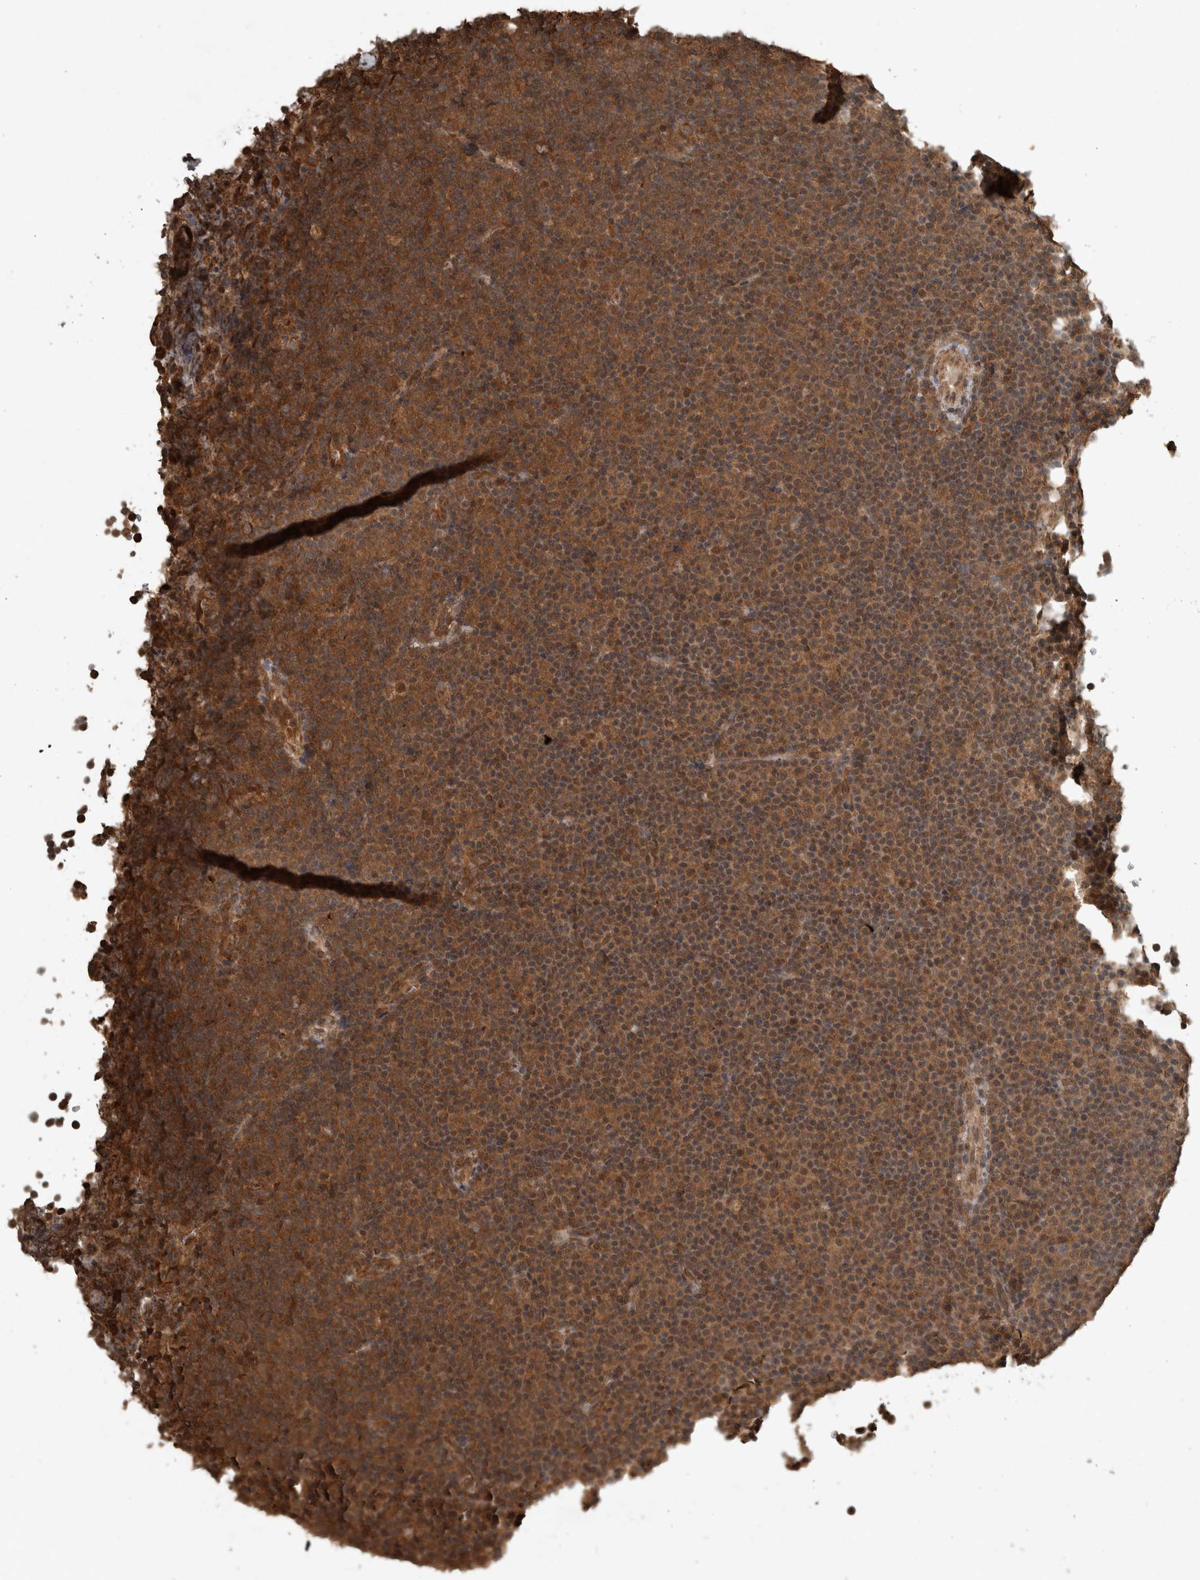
{"staining": {"intensity": "moderate", "quantity": ">75%", "location": "cytoplasmic/membranous,nuclear"}, "tissue": "lymphoma", "cell_type": "Tumor cells", "image_type": "cancer", "snomed": [{"axis": "morphology", "description": "Malignant lymphoma, non-Hodgkin's type, Low grade"}, {"axis": "topography", "description": "Lymph node"}], "caption": "The photomicrograph demonstrates immunohistochemical staining of lymphoma. There is moderate cytoplasmic/membranous and nuclear staining is appreciated in approximately >75% of tumor cells.", "gene": "ARHGEF12", "patient": {"sex": "female", "age": 67}}